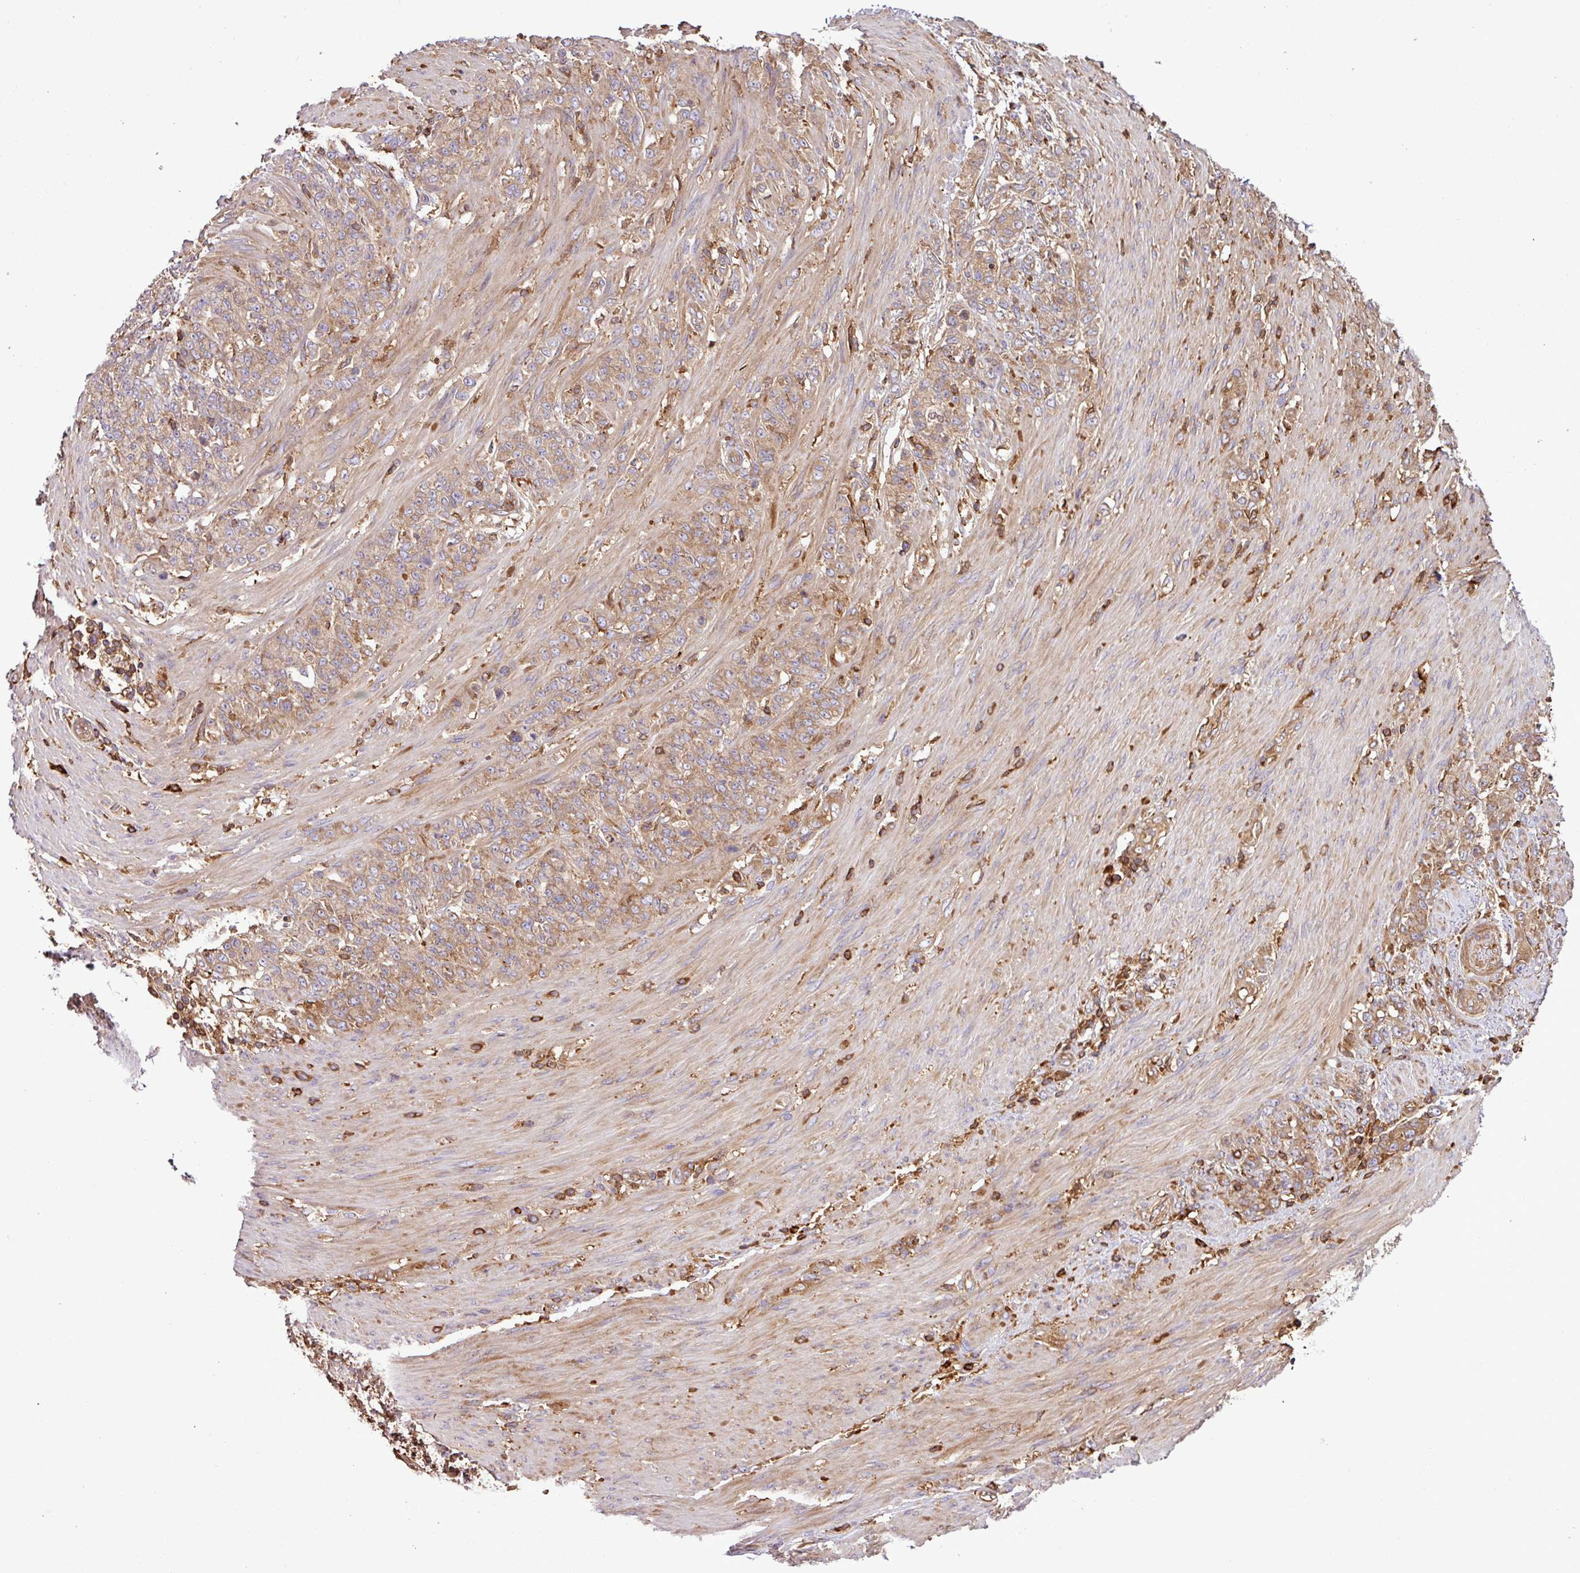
{"staining": {"intensity": "moderate", "quantity": ">75%", "location": "cytoplasmic/membranous"}, "tissue": "stomach cancer", "cell_type": "Tumor cells", "image_type": "cancer", "snomed": [{"axis": "morphology", "description": "Adenocarcinoma, NOS"}, {"axis": "topography", "description": "Stomach"}], "caption": "Immunohistochemical staining of stomach cancer (adenocarcinoma) exhibits medium levels of moderate cytoplasmic/membranous protein staining in about >75% of tumor cells. (DAB (3,3'-diaminobenzidine) = brown stain, brightfield microscopy at high magnification).", "gene": "PGAP6", "patient": {"sex": "female", "age": 79}}